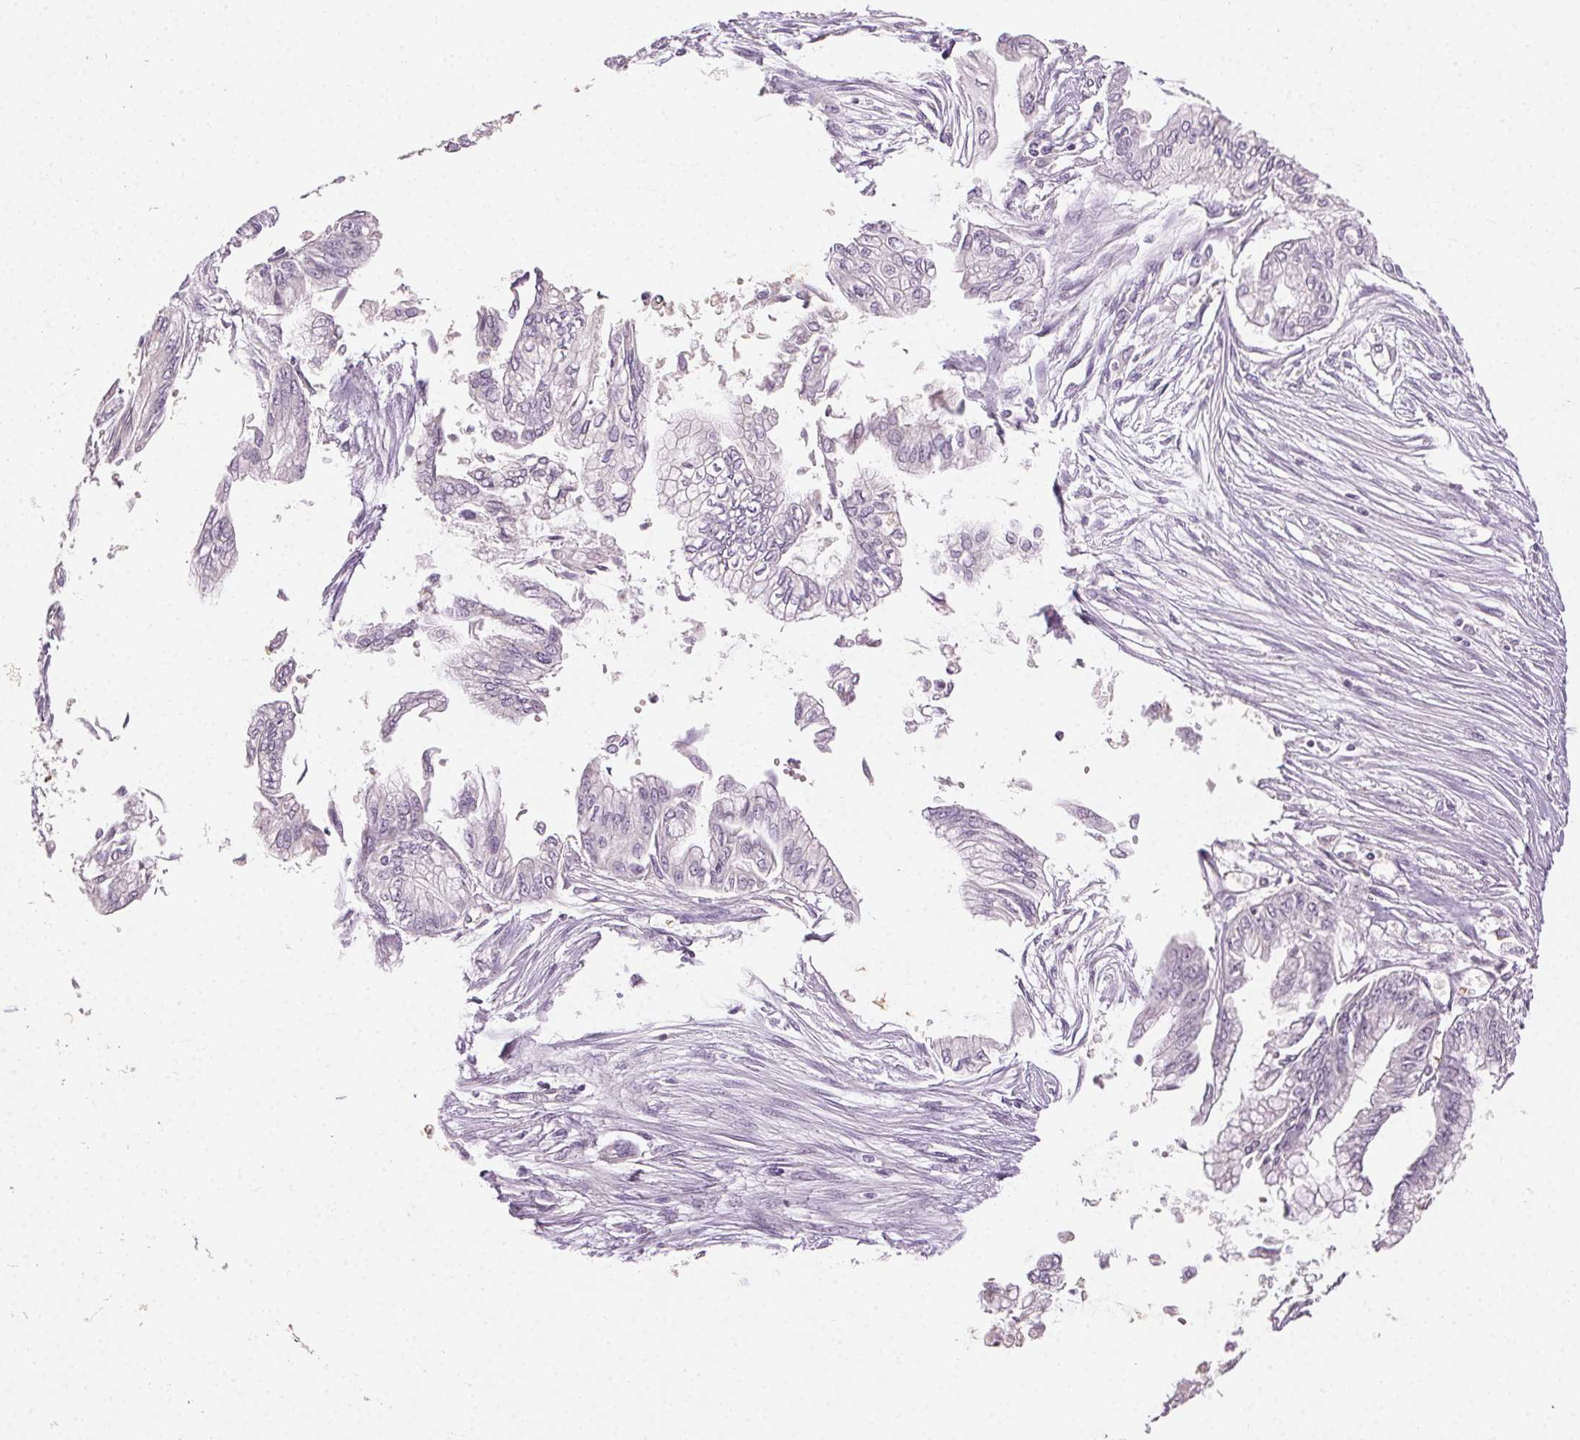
{"staining": {"intensity": "negative", "quantity": "none", "location": "none"}, "tissue": "pancreatic cancer", "cell_type": "Tumor cells", "image_type": "cancer", "snomed": [{"axis": "morphology", "description": "Adenocarcinoma, NOS"}, {"axis": "topography", "description": "Pancreas"}], "caption": "IHC of human pancreatic cancer (adenocarcinoma) reveals no positivity in tumor cells.", "gene": "CLTRN", "patient": {"sex": "female", "age": 68}}